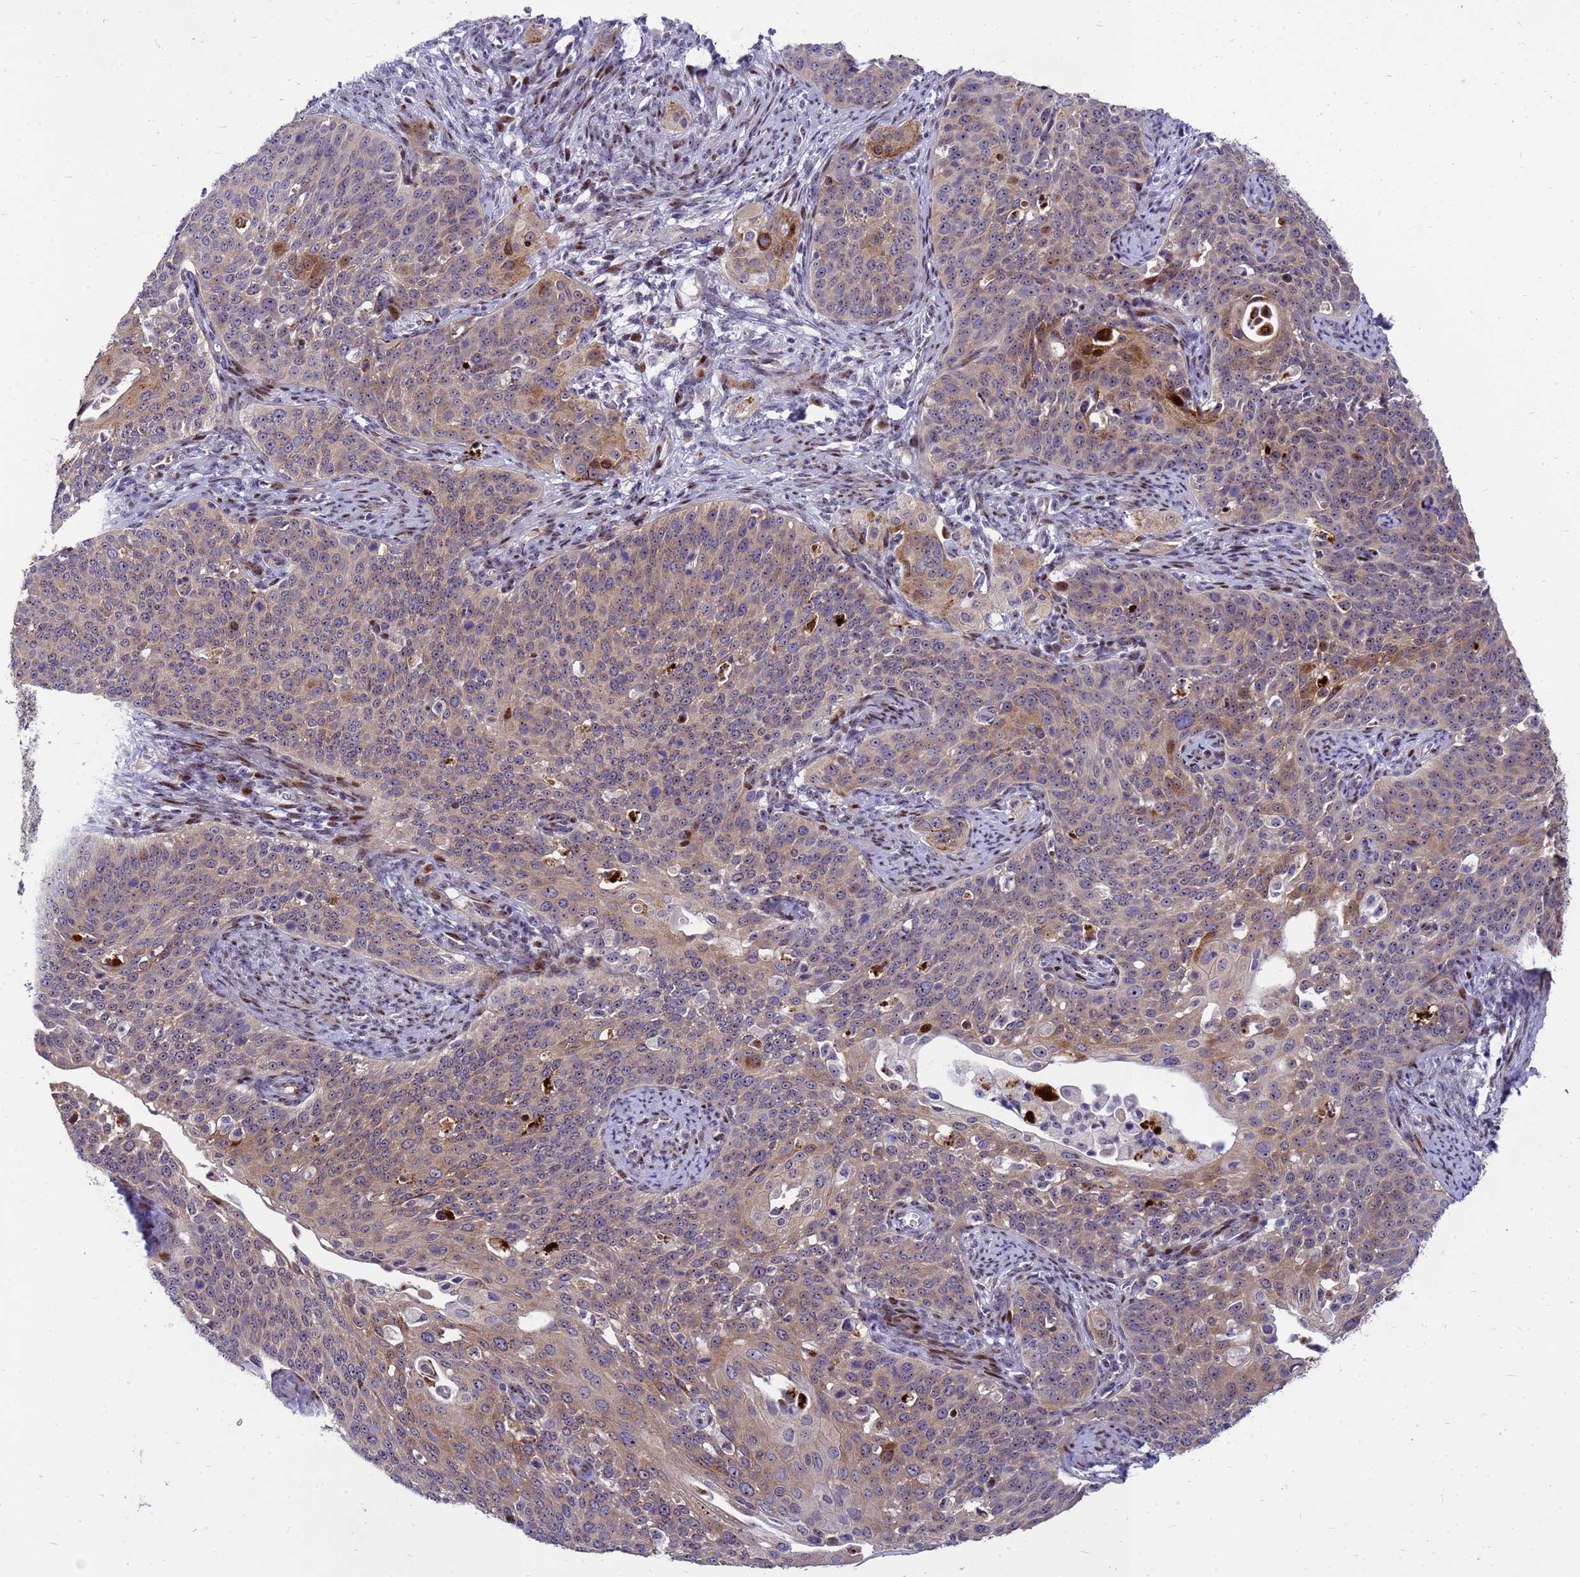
{"staining": {"intensity": "weak", "quantity": ">75%", "location": "cytoplasmic/membranous"}, "tissue": "cervical cancer", "cell_type": "Tumor cells", "image_type": "cancer", "snomed": [{"axis": "morphology", "description": "Squamous cell carcinoma, NOS"}, {"axis": "topography", "description": "Cervix"}], "caption": "Immunohistochemistry (IHC) image of human cervical squamous cell carcinoma stained for a protein (brown), which demonstrates low levels of weak cytoplasmic/membranous staining in about >75% of tumor cells.", "gene": "RSPO1", "patient": {"sex": "female", "age": 44}}